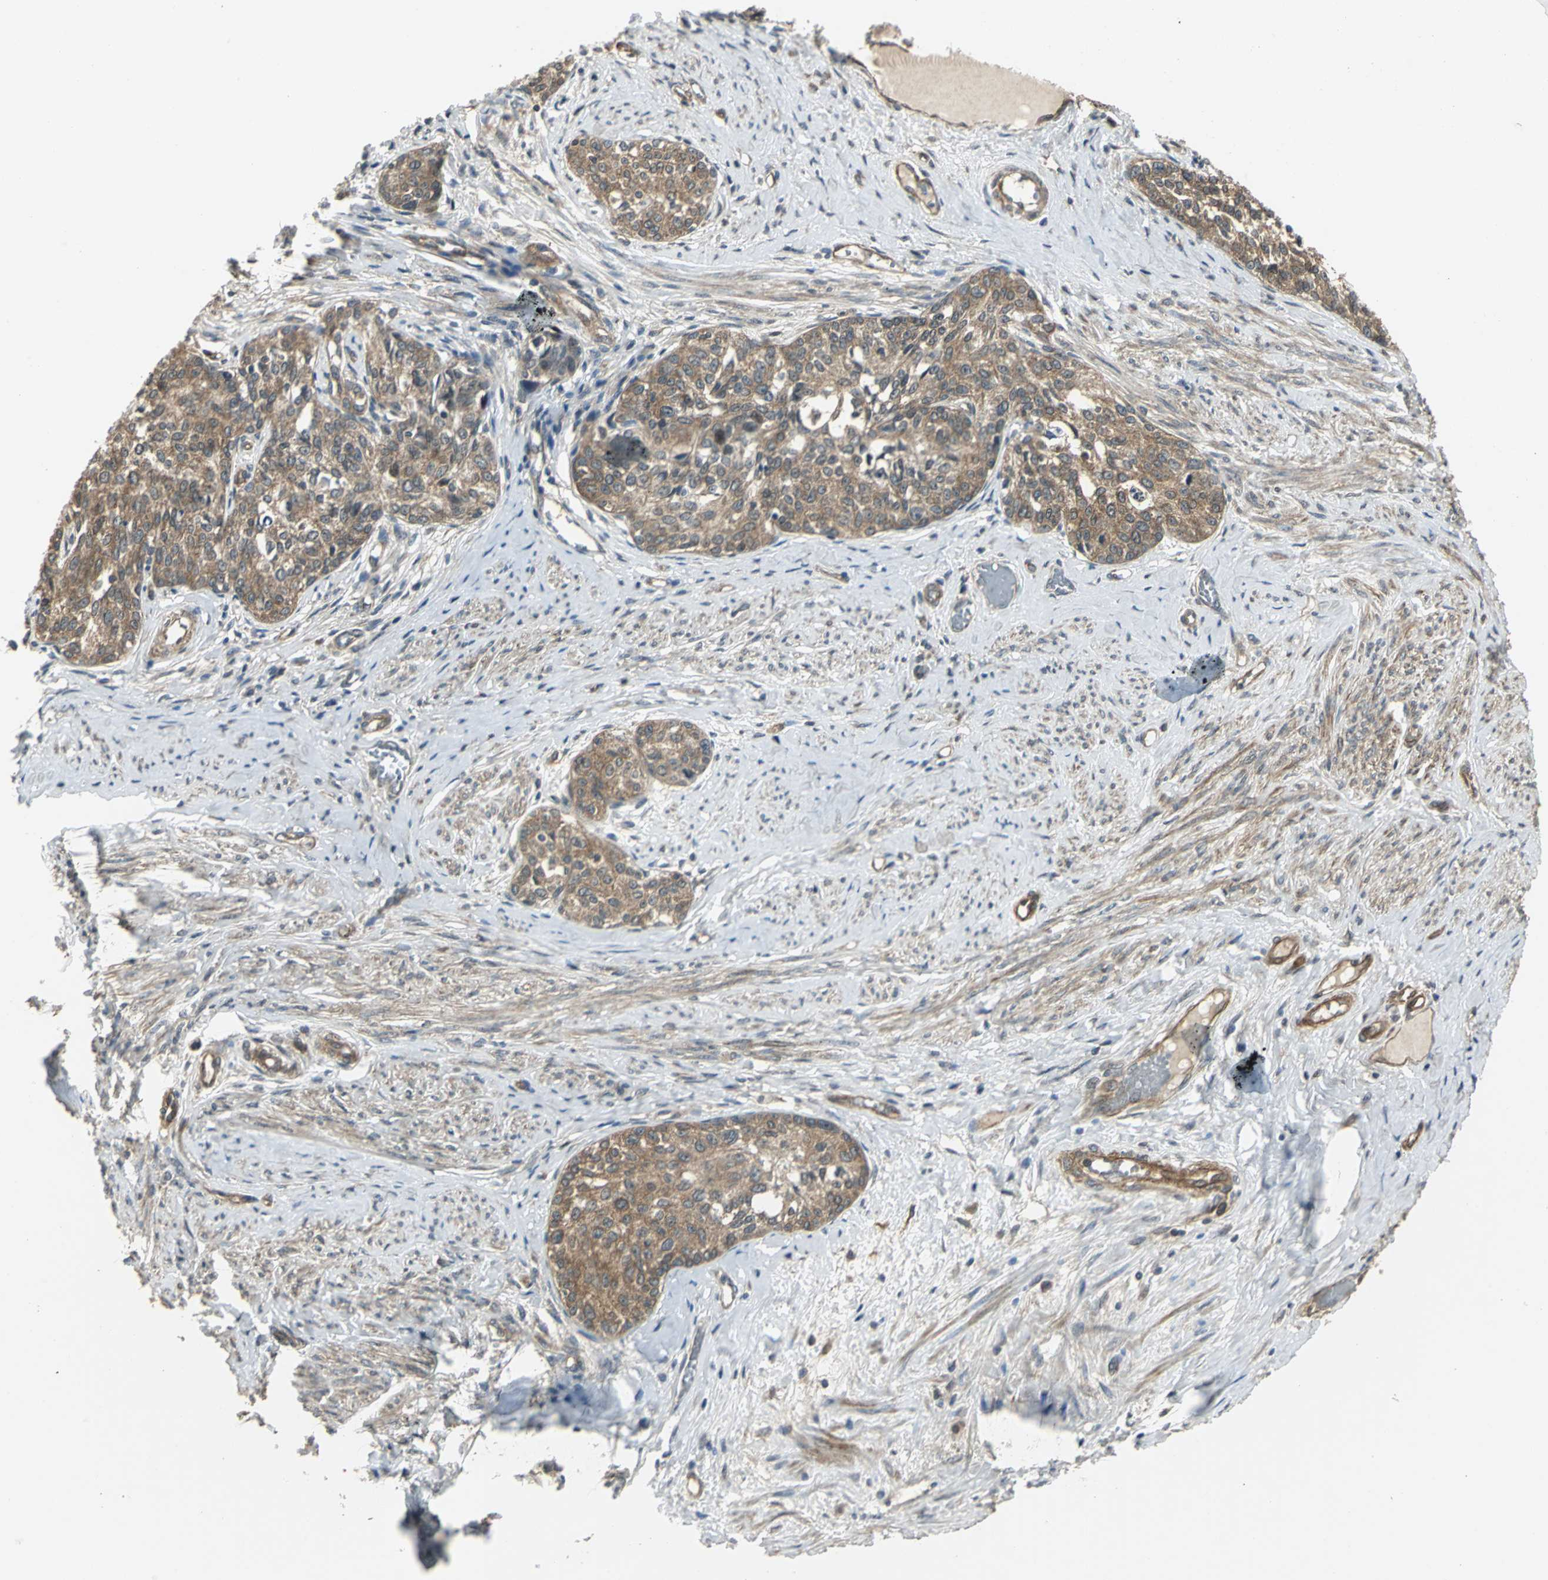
{"staining": {"intensity": "moderate", "quantity": ">75%", "location": "cytoplasmic/membranous"}, "tissue": "cervical cancer", "cell_type": "Tumor cells", "image_type": "cancer", "snomed": [{"axis": "morphology", "description": "Squamous cell carcinoma, NOS"}, {"axis": "morphology", "description": "Adenocarcinoma, NOS"}, {"axis": "topography", "description": "Cervix"}], "caption": "Protein expression analysis of human squamous cell carcinoma (cervical) reveals moderate cytoplasmic/membranous staining in about >75% of tumor cells.", "gene": "PFDN1", "patient": {"sex": "female", "age": 52}}